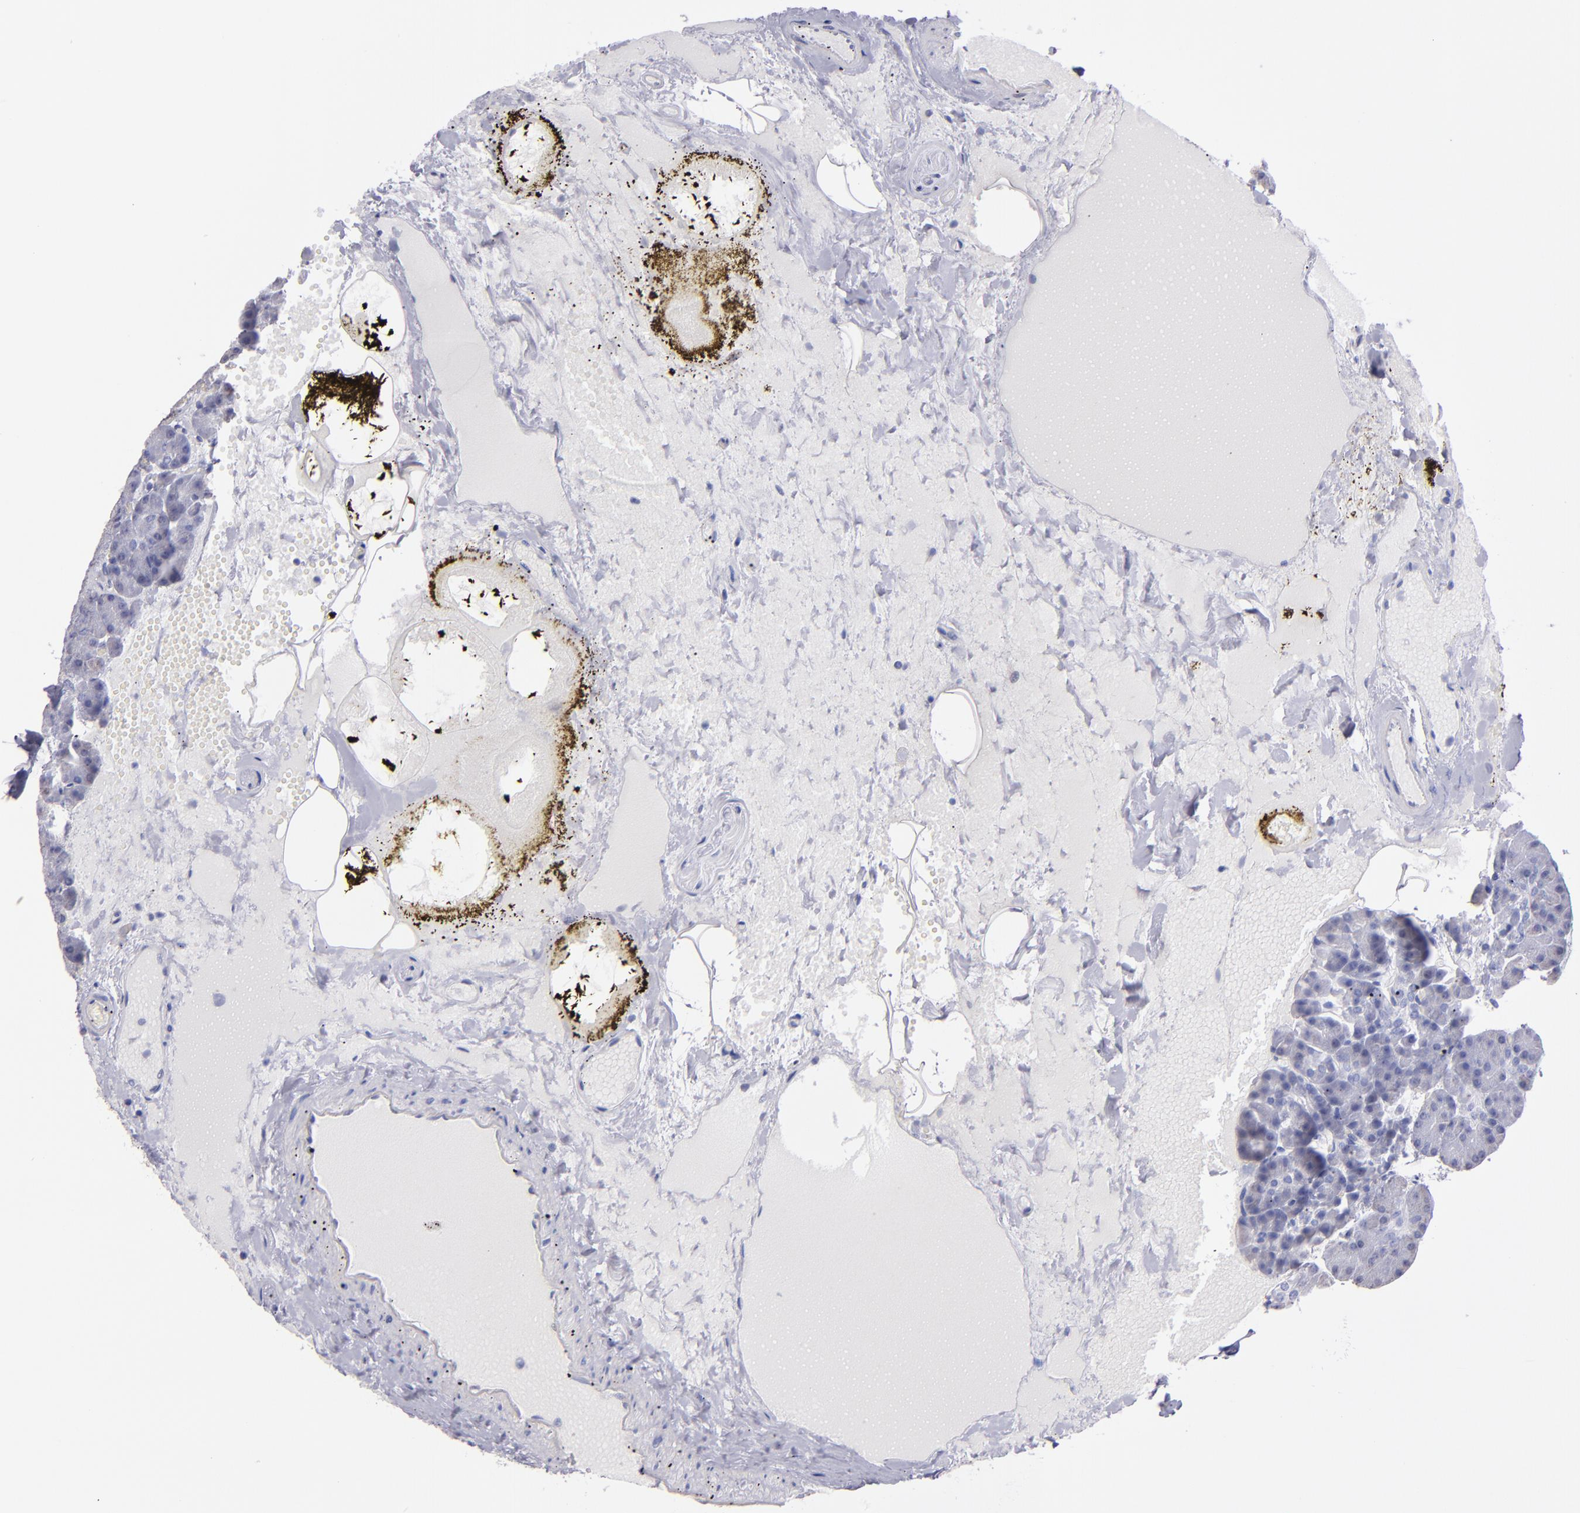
{"staining": {"intensity": "negative", "quantity": "none", "location": "none"}, "tissue": "pancreas", "cell_type": "Exocrine glandular cells", "image_type": "normal", "snomed": [{"axis": "morphology", "description": "Normal tissue, NOS"}, {"axis": "topography", "description": "Pancreas"}], "caption": "Immunohistochemistry (IHC) image of normal human pancreas stained for a protein (brown), which exhibits no staining in exocrine glandular cells. (DAB immunohistochemistry visualized using brightfield microscopy, high magnification).", "gene": "TG", "patient": {"sex": "female", "age": 35}}